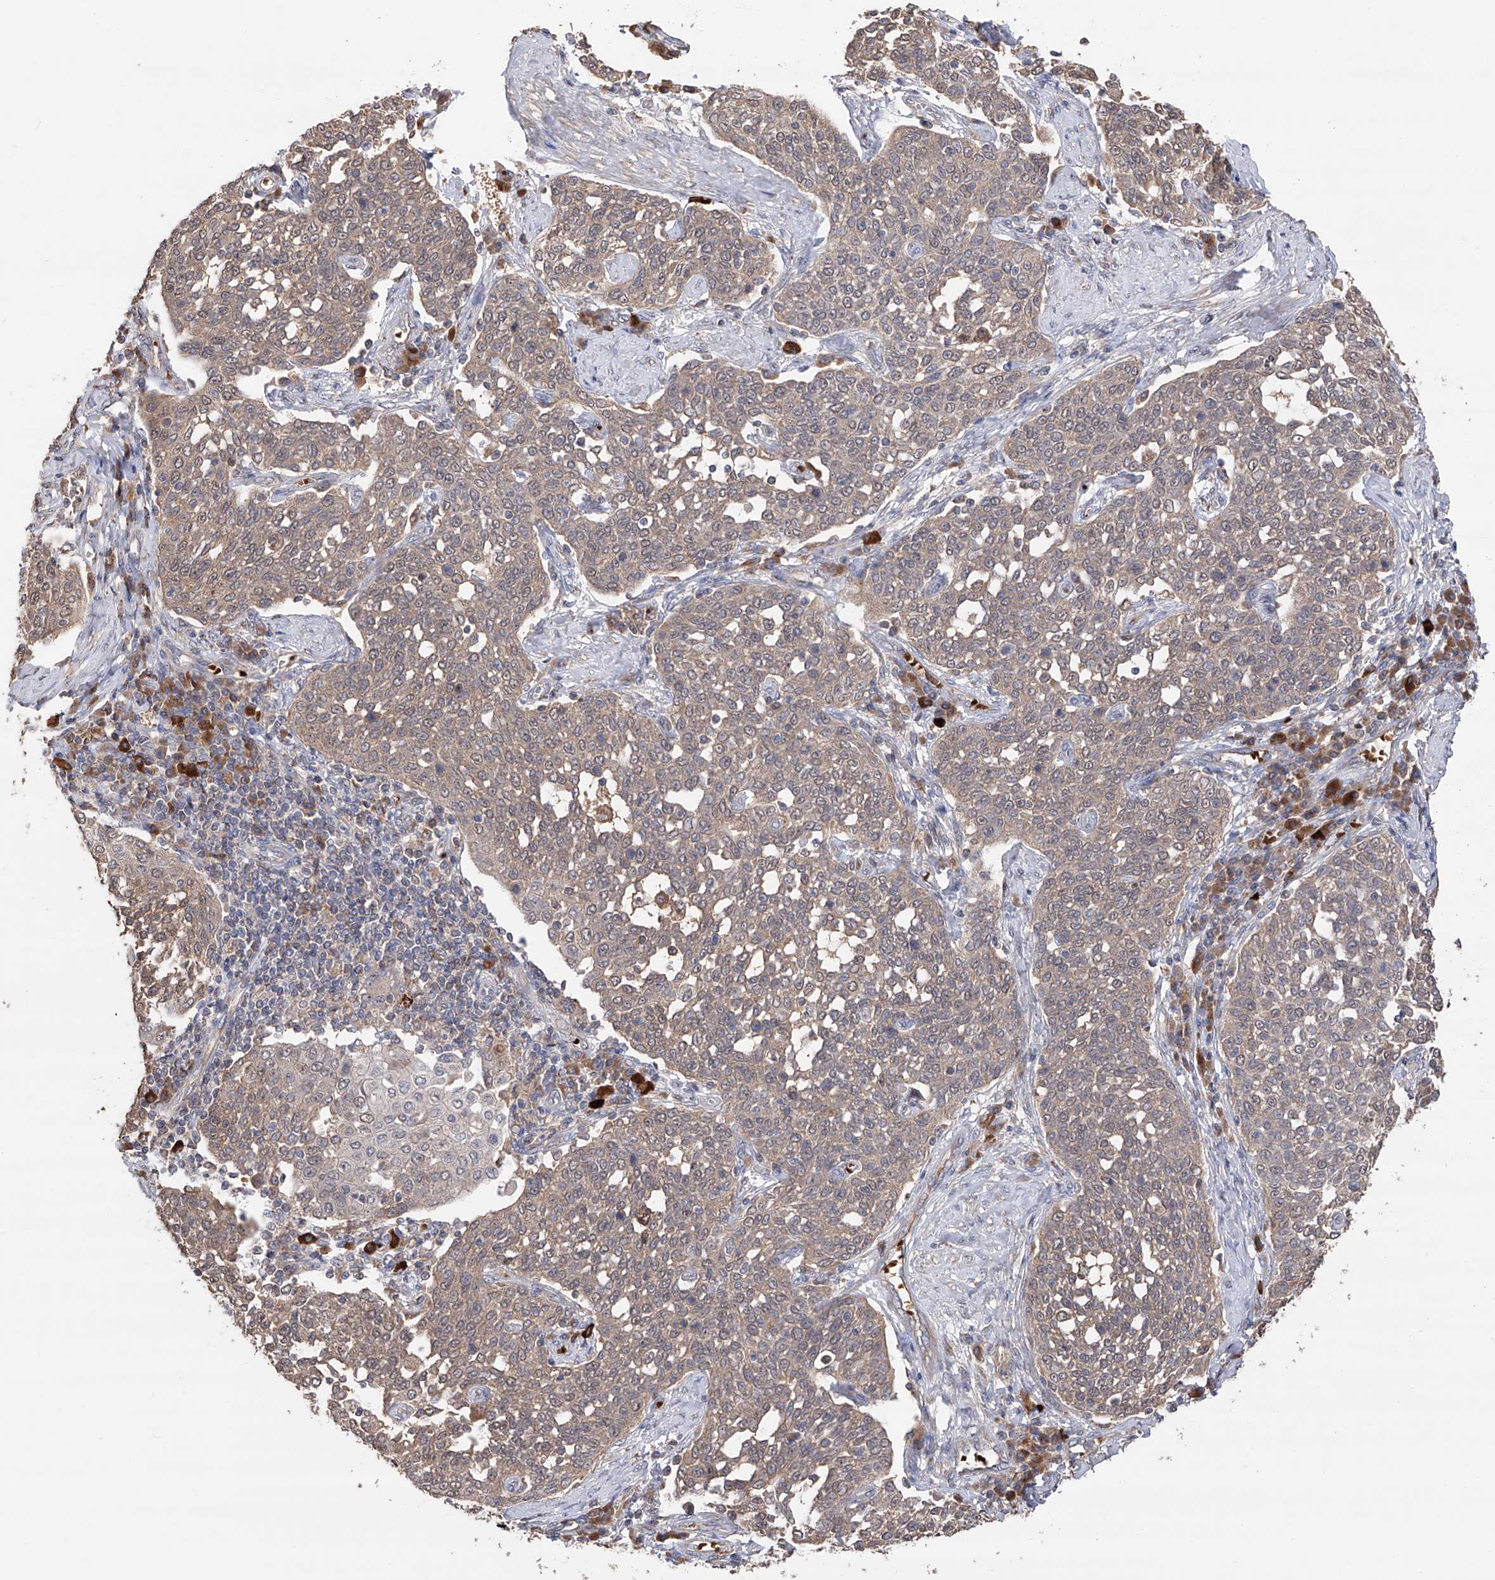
{"staining": {"intensity": "weak", "quantity": ">75%", "location": "cytoplasmic/membranous"}, "tissue": "cervical cancer", "cell_type": "Tumor cells", "image_type": "cancer", "snomed": [{"axis": "morphology", "description": "Squamous cell carcinoma, NOS"}, {"axis": "topography", "description": "Cervix"}], "caption": "Protein expression analysis of cervical cancer (squamous cell carcinoma) shows weak cytoplasmic/membranous positivity in about >75% of tumor cells. The staining was performed using DAB (3,3'-diaminobenzidine) to visualize the protein expression in brown, while the nuclei were stained in blue with hematoxylin (Magnification: 20x).", "gene": "EDN1", "patient": {"sex": "female", "age": 34}}